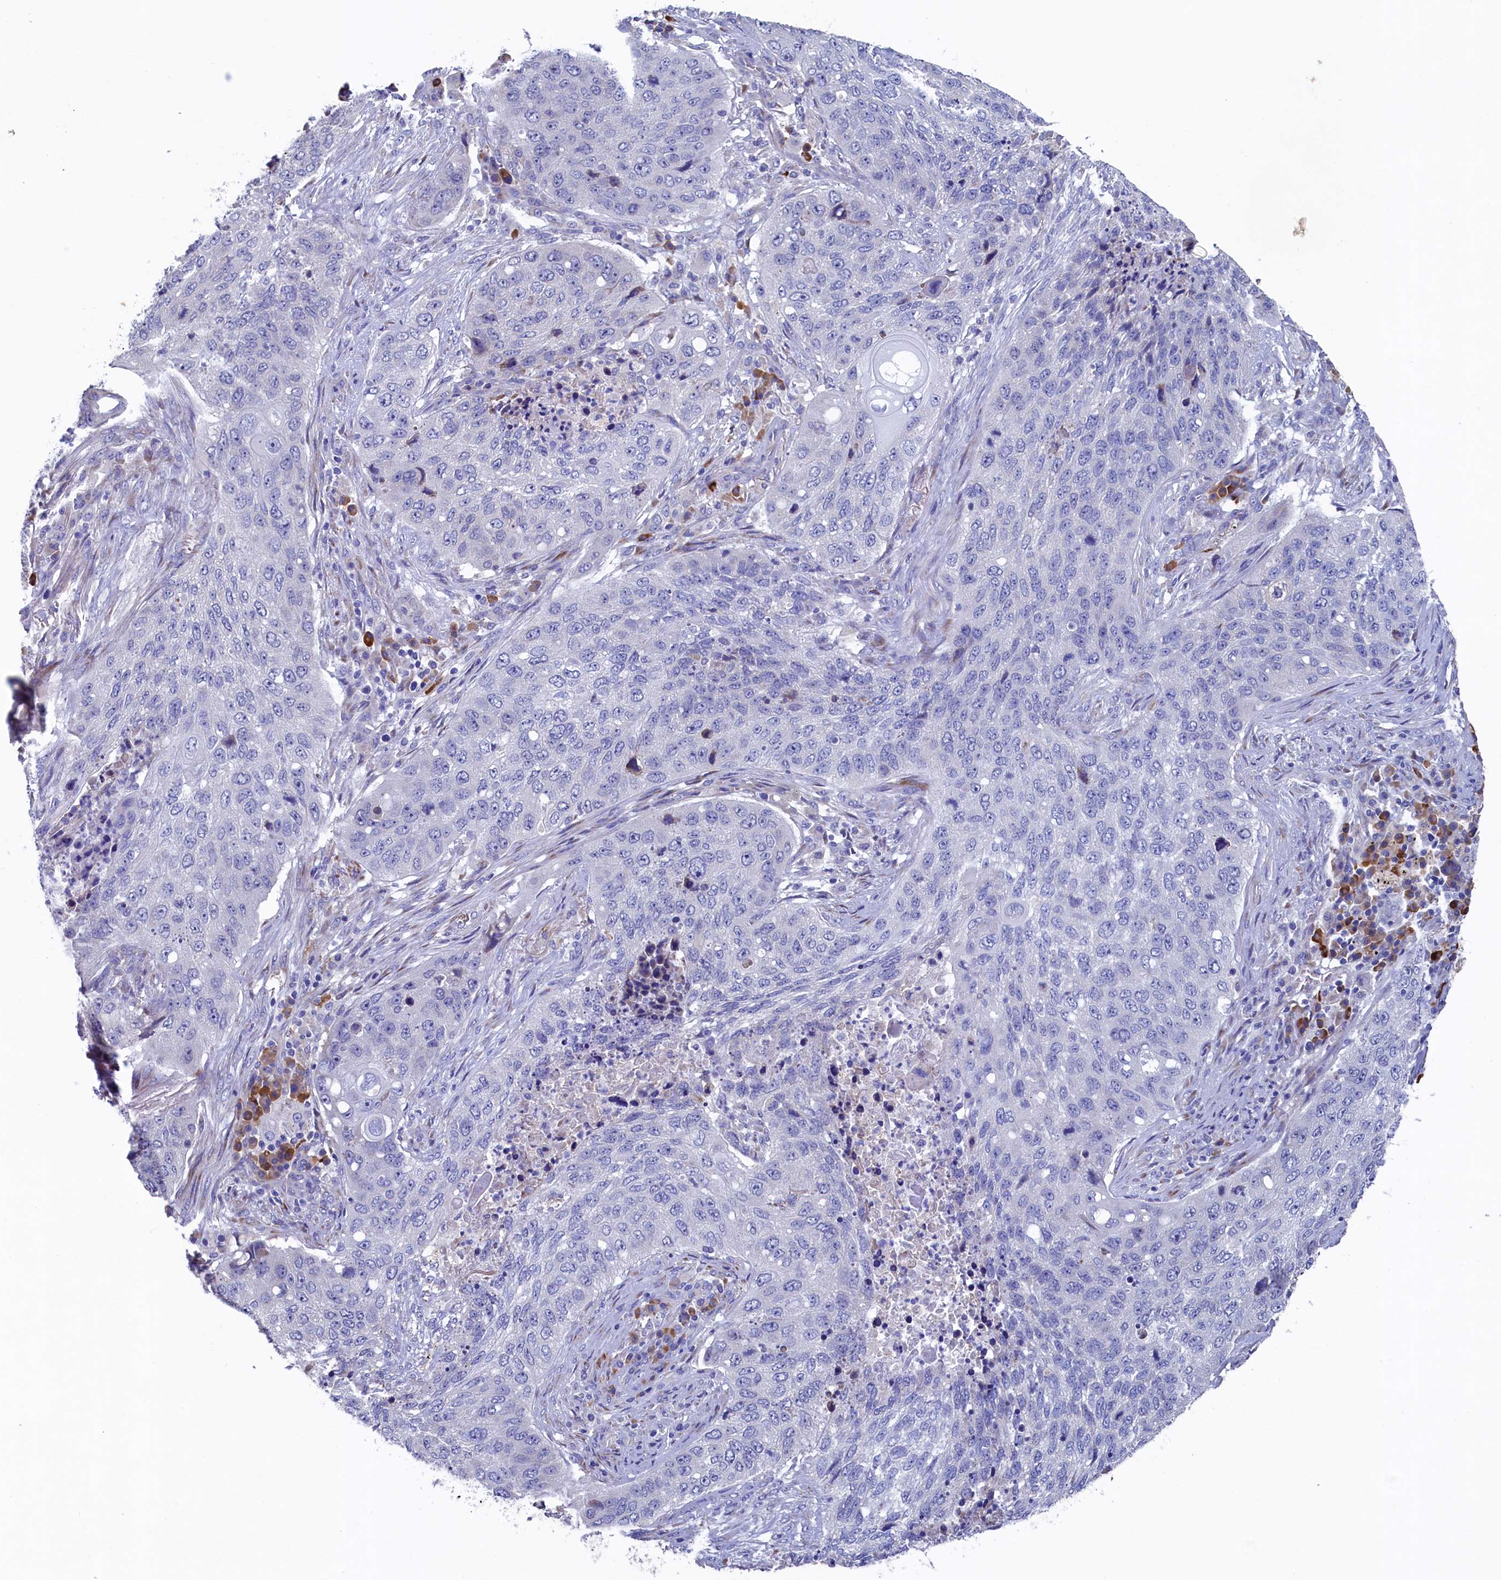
{"staining": {"intensity": "negative", "quantity": "none", "location": "none"}, "tissue": "lung cancer", "cell_type": "Tumor cells", "image_type": "cancer", "snomed": [{"axis": "morphology", "description": "Squamous cell carcinoma, NOS"}, {"axis": "topography", "description": "Lung"}], "caption": "This image is of lung cancer stained with immunohistochemistry to label a protein in brown with the nuclei are counter-stained blue. There is no expression in tumor cells. (DAB IHC with hematoxylin counter stain).", "gene": "CBLIF", "patient": {"sex": "female", "age": 63}}